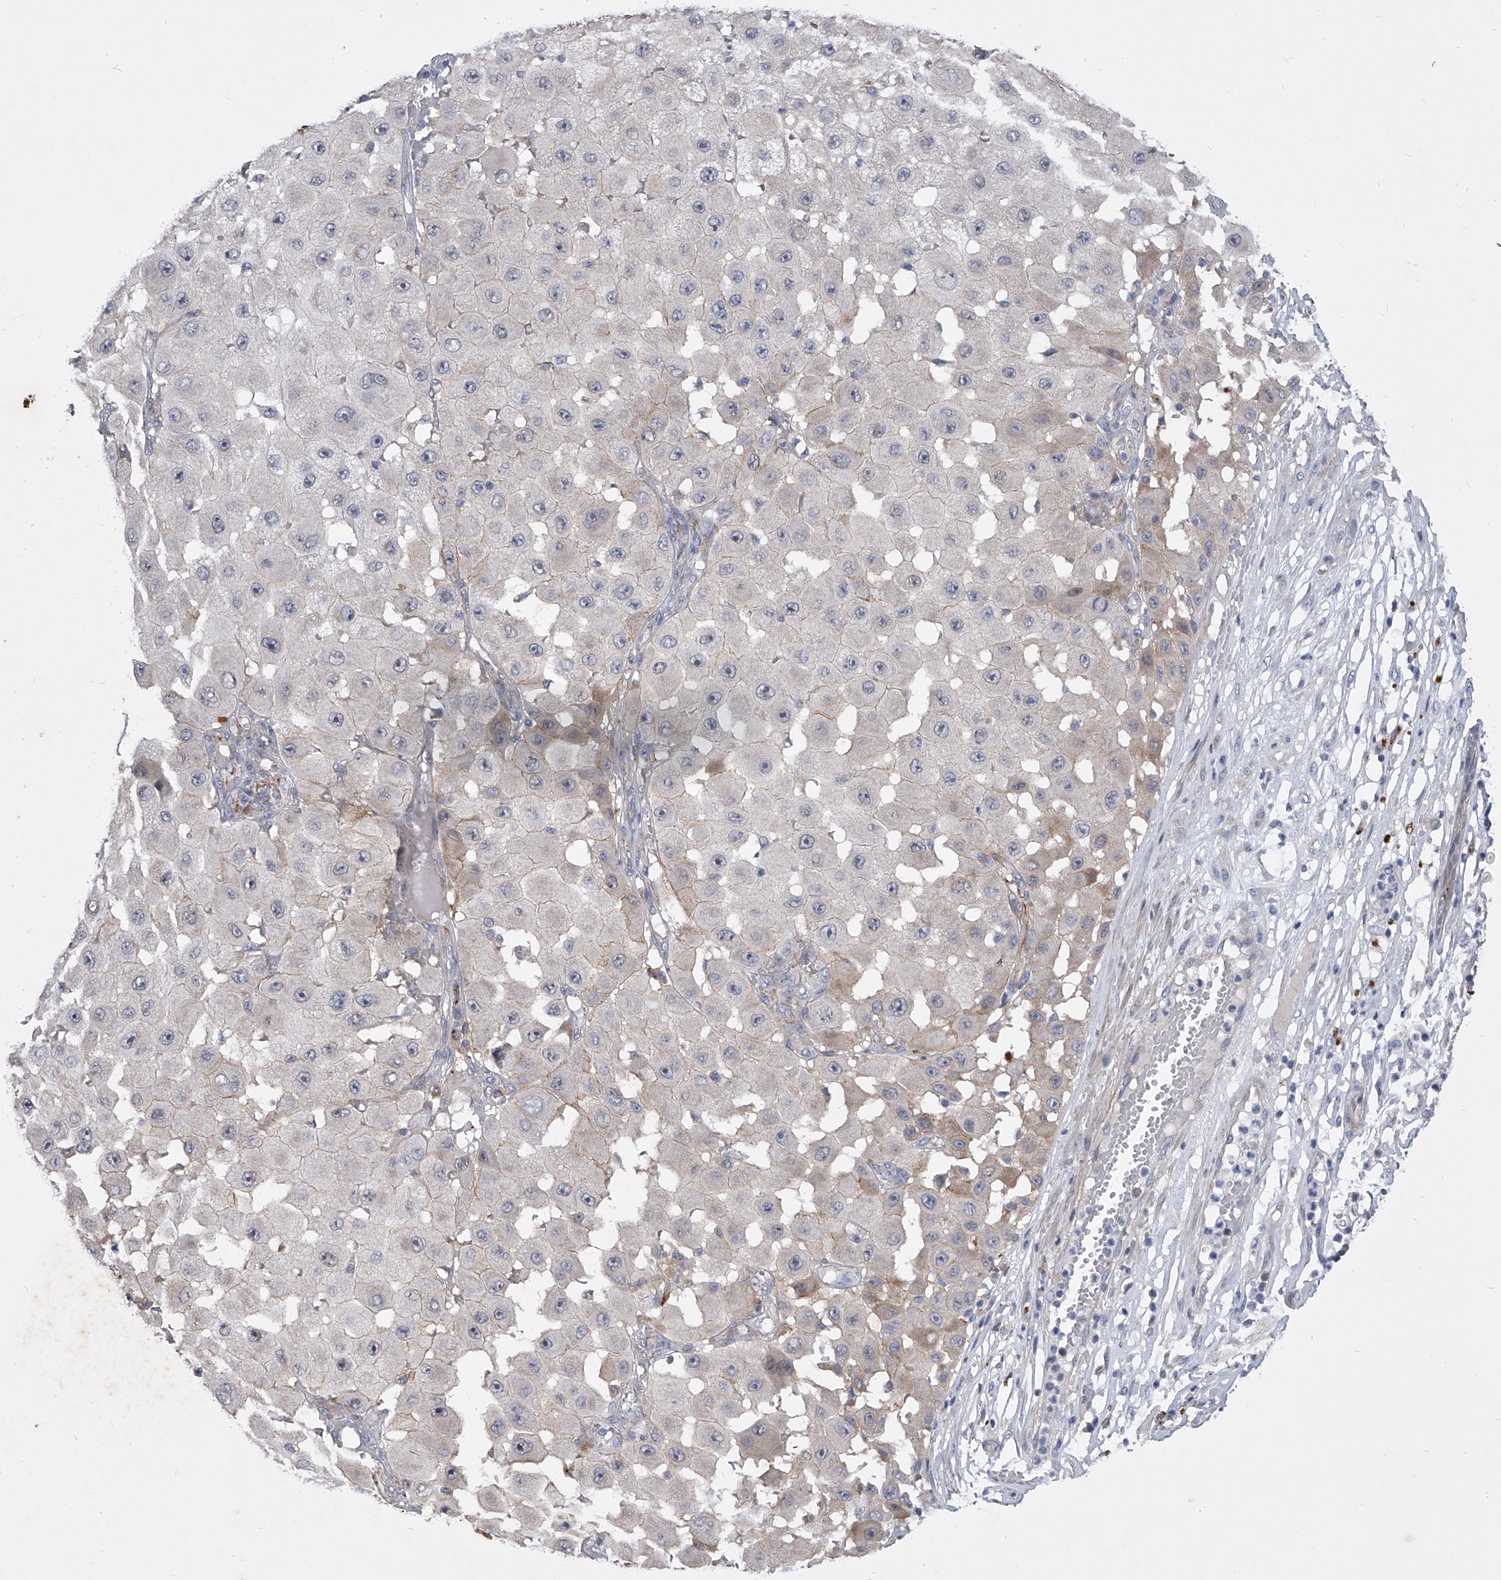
{"staining": {"intensity": "negative", "quantity": "none", "location": "none"}, "tissue": "melanoma", "cell_type": "Tumor cells", "image_type": "cancer", "snomed": [{"axis": "morphology", "description": "Malignant melanoma, NOS"}, {"axis": "topography", "description": "Skin"}], "caption": "Immunohistochemical staining of malignant melanoma displays no significant expression in tumor cells.", "gene": "MINDY4", "patient": {"sex": "female", "age": 81}}